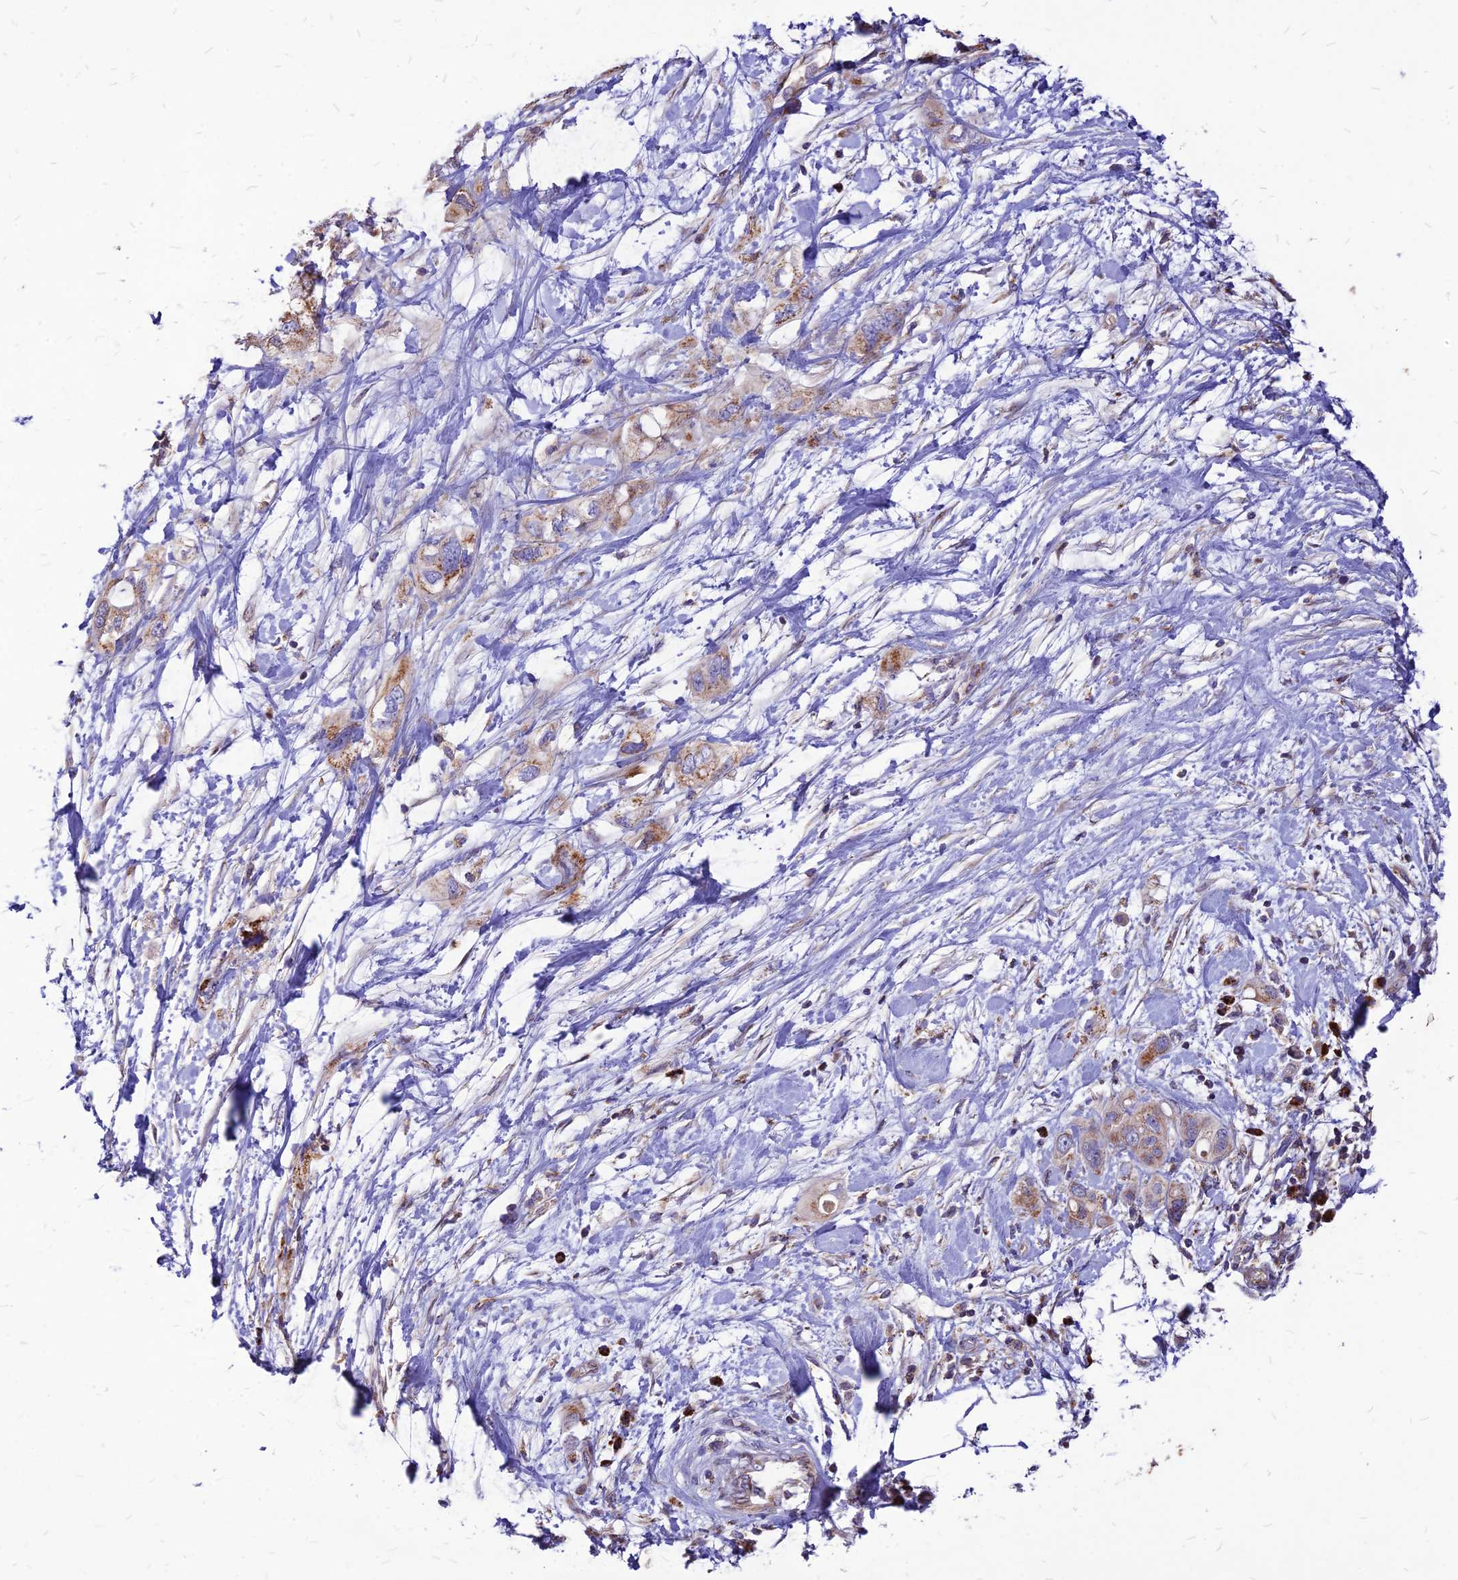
{"staining": {"intensity": "moderate", "quantity": "25%-75%", "location": "cytoplasmic/membranous"}, "tissue": "pancreatic cancer", "cell_type": "Tumor cells", "image_type": "cancer", "snomed": [{"axis": "morphology", "description": "Inflammation, NOS"}, {"axis": "morphology", "description": "Adenocarcinoma, NOS"}, {"axis": "topography", "description": "Pancreas"}], "caption": "High-power microscopy captured an immunohistochemistry image of adenocarcinoma (pancreatic), revealing moderate cytoplasmic/membranous staining in about 25%-75% of tumor cells. The staining was performed using DAB, with brown indicating positive protein expression. Nuclei are stained blue with hematoxylin.", "gene": "ECI1", "patient": {"sex": "female", "age": 56}}